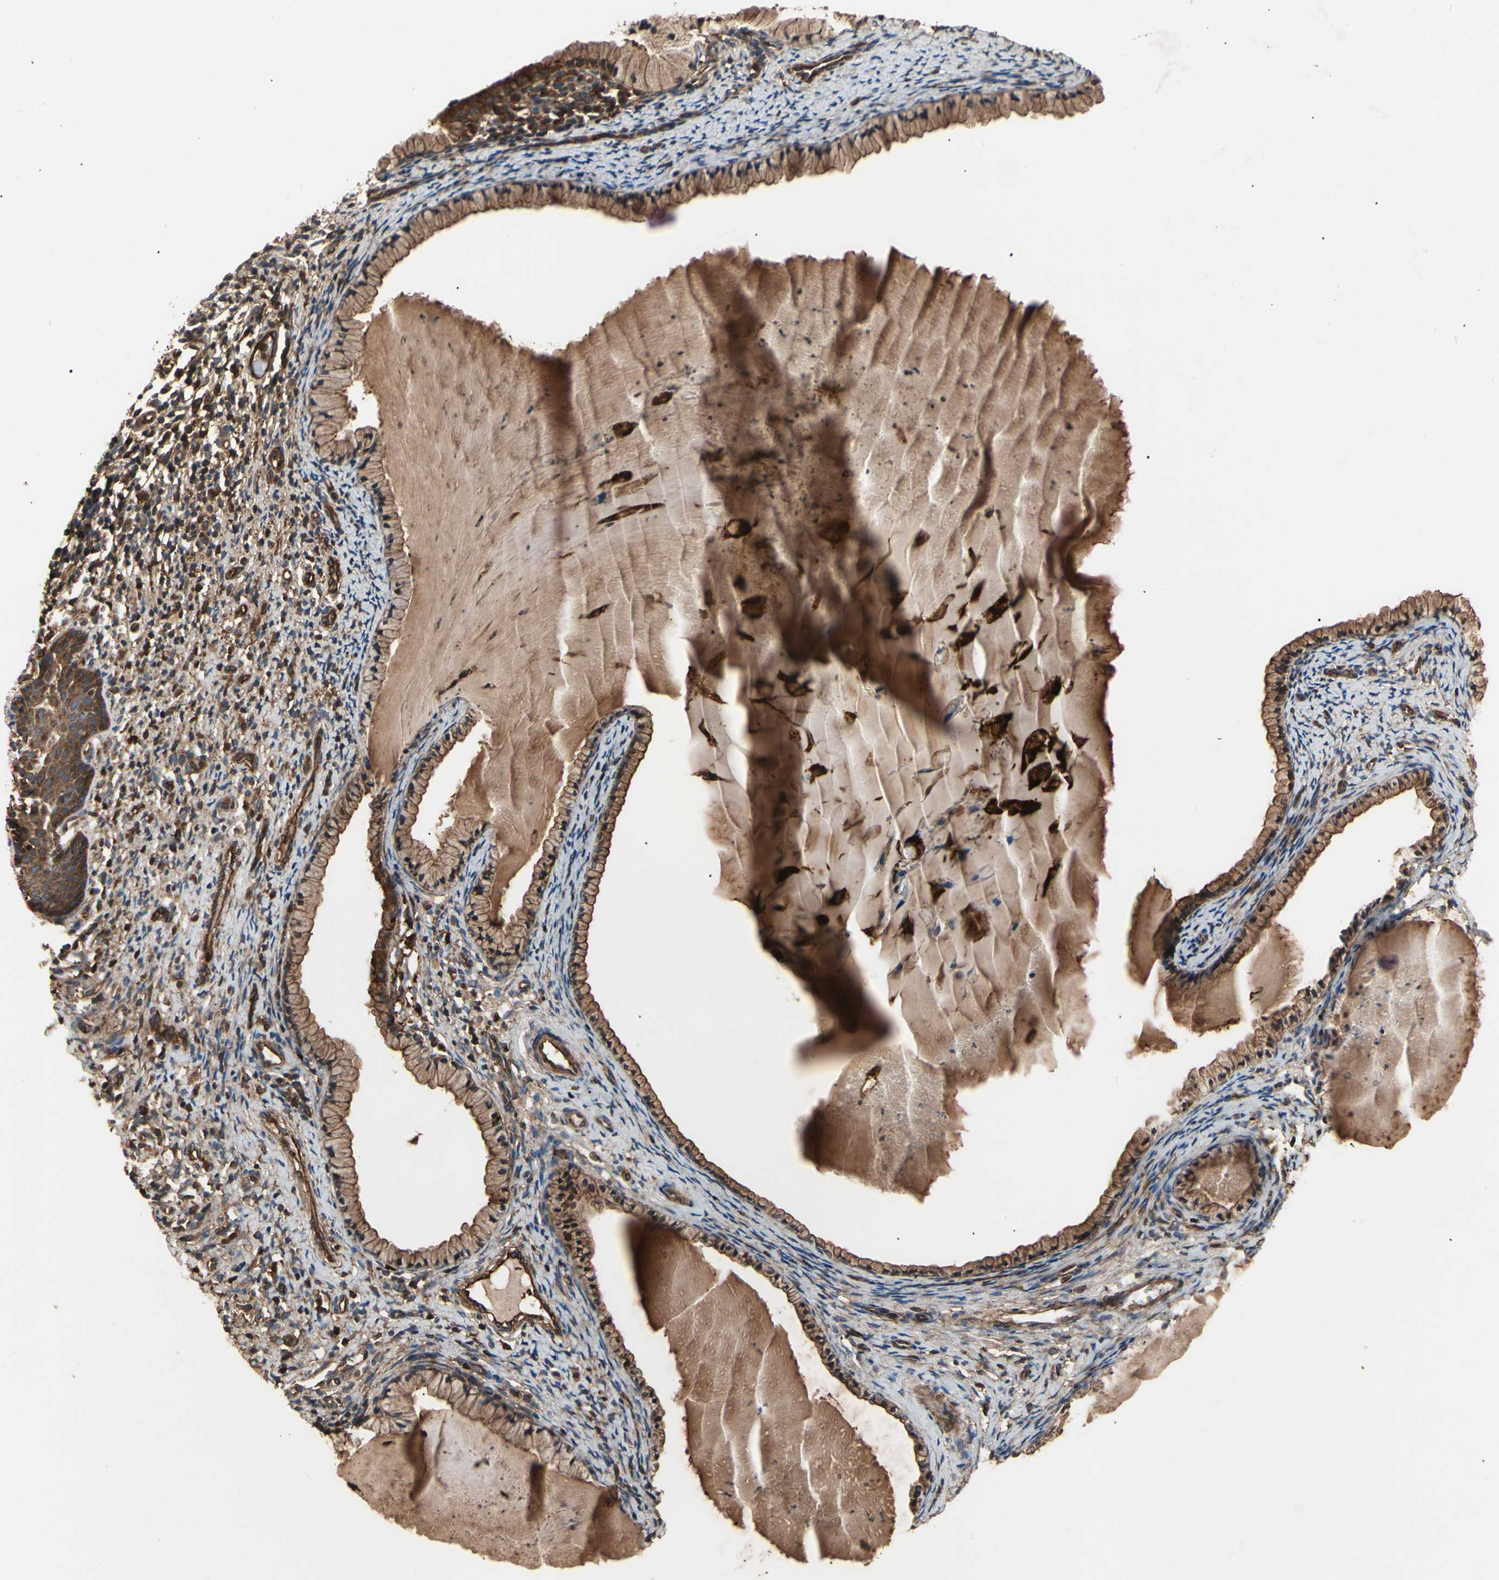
{"staining": {"intensity": "strong", "quantity": ">75%", "location": "cytoplasmic/membranous"}, "tissue": "cervix", "cell_type": "Glandular cells", "image_type": "normal", "snomed": [{"axis": "morphology", "description": "Normal tissue, NOS"}, {"axis": "topography", "description": "Cervix"}], "caption": "Immunohistochemical staining of benign cervix demonstrates strong cytoplasmic/membranous protein staining in about >75% of glandular cells.", "gene": "AGBL2", "patient": {"sex": "female", "age": 70}}